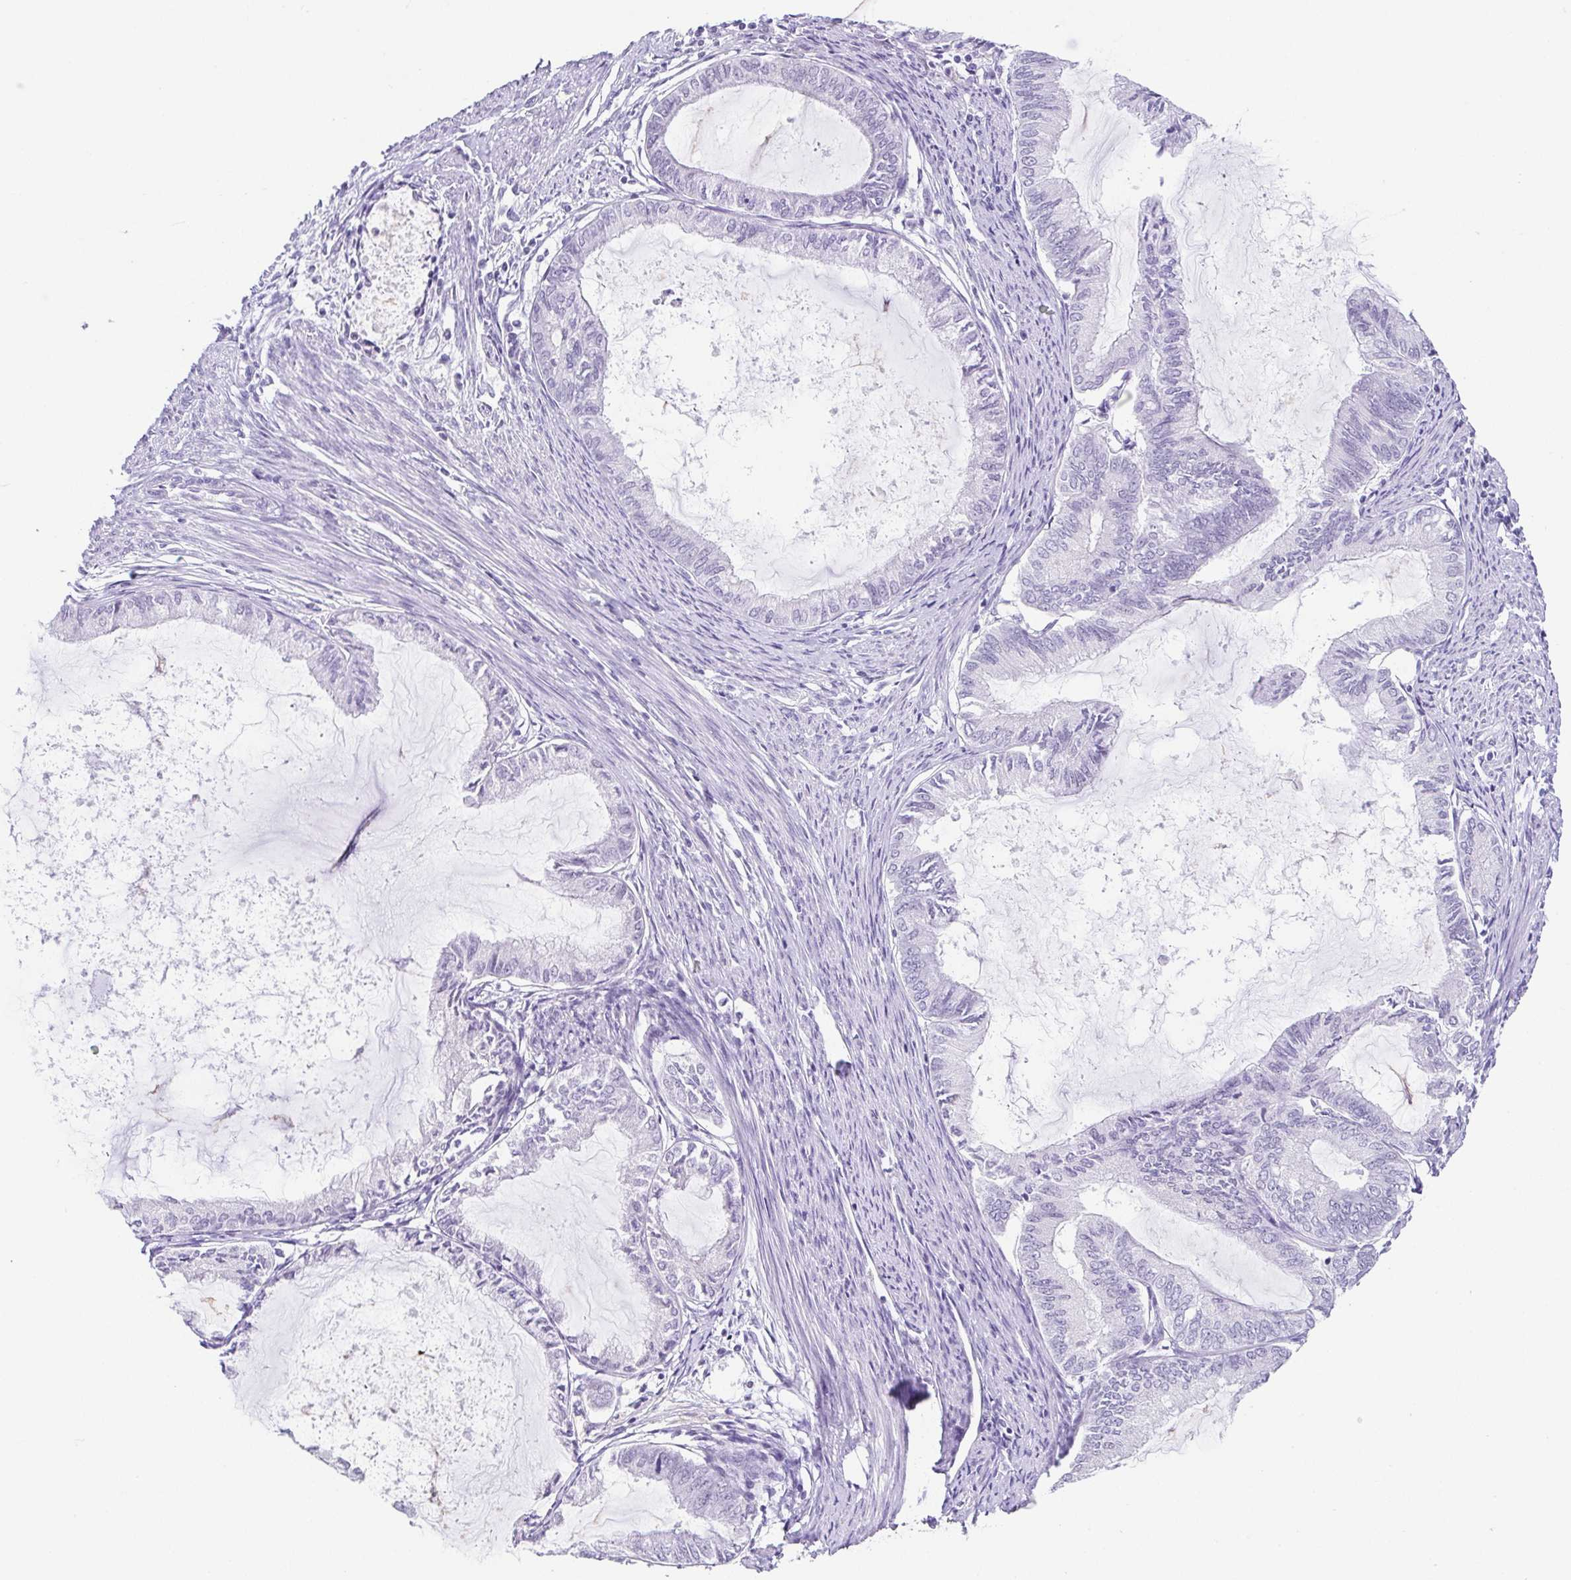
{"staining": {"intensity": "negative", "quantity": "none", "location": "none"}, "tissue": "endometrial cancer", "cell_type": "Tumor cells", "image_type": "cancer", "snomed": [{"axis": "morphology", "description": "Adenocarcinoma, NOS"}, {"axis": "topography", "description": "Endometrium"}], "caption": "Immunohistochemistry (IHC) of endometrial adenocarcinoma displays no staining in tumor cells.", "gene": "ESX1", "patient": {"sex": "female", "age": 86}}